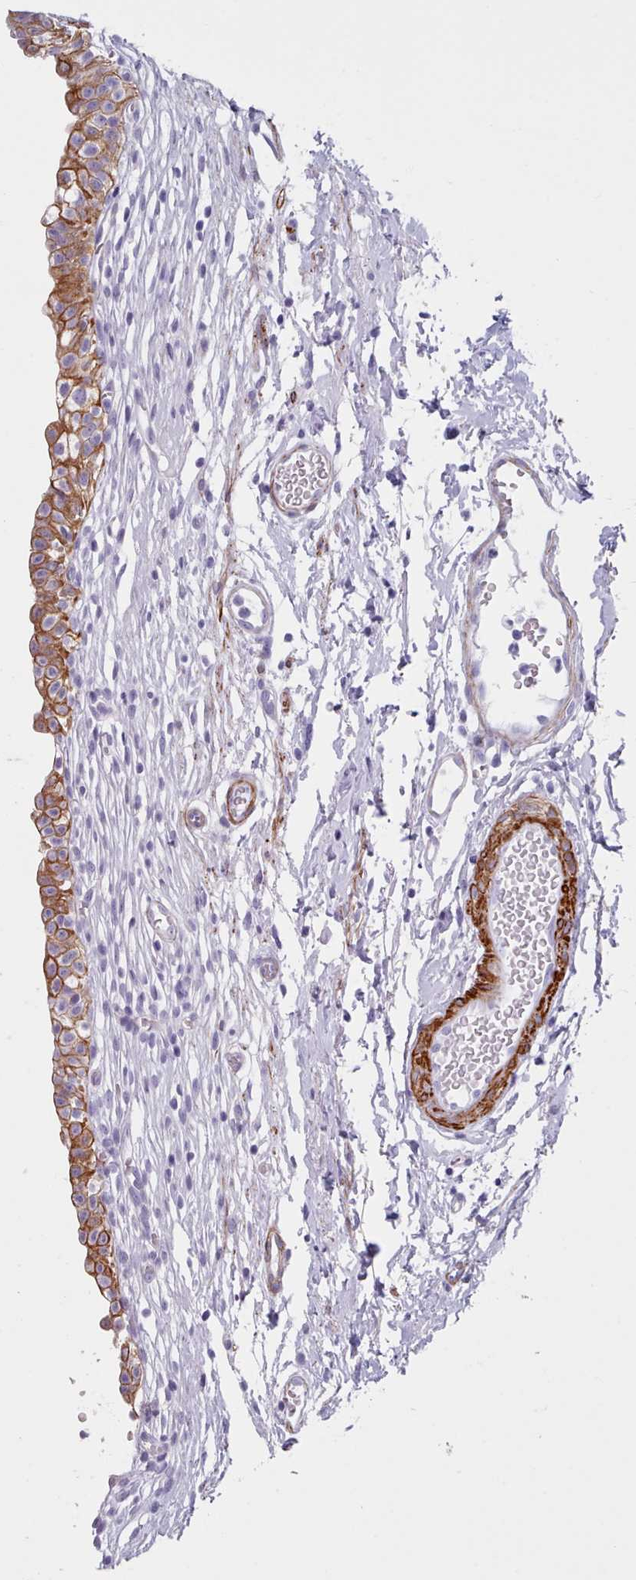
{"staining": {"intensity": "moderate", "quantity": "25%-75%", "location": "cytoplasmic/membranous"}, "tissue": "urinary bladder", "cell_type": "Urothelial cells", "image_type": "normal", "snomed": [{"axis": "morphology", "description": "Normal tissue, NOS"}, {"axis": "topography", "description": "Urinary bladder"}, {"axis": "topography", "description": "Peripheral nerve tissue"}], "caption": "IHC (DAB (3,3'-diaminobenzidine)) staining of benign human urinary bladder demonstrates moderate cytoplasmic/membranous protein expression in about 25%-75% of urothelial cells. The staining is performed using DAB (3,3'-diaminobenzidine) brown chromogen to label protein expression. The nuclei are counter-stained blue using hematoxylin.", "gene": "FPGS", "patient": {"sex": "male", "age": 55}}